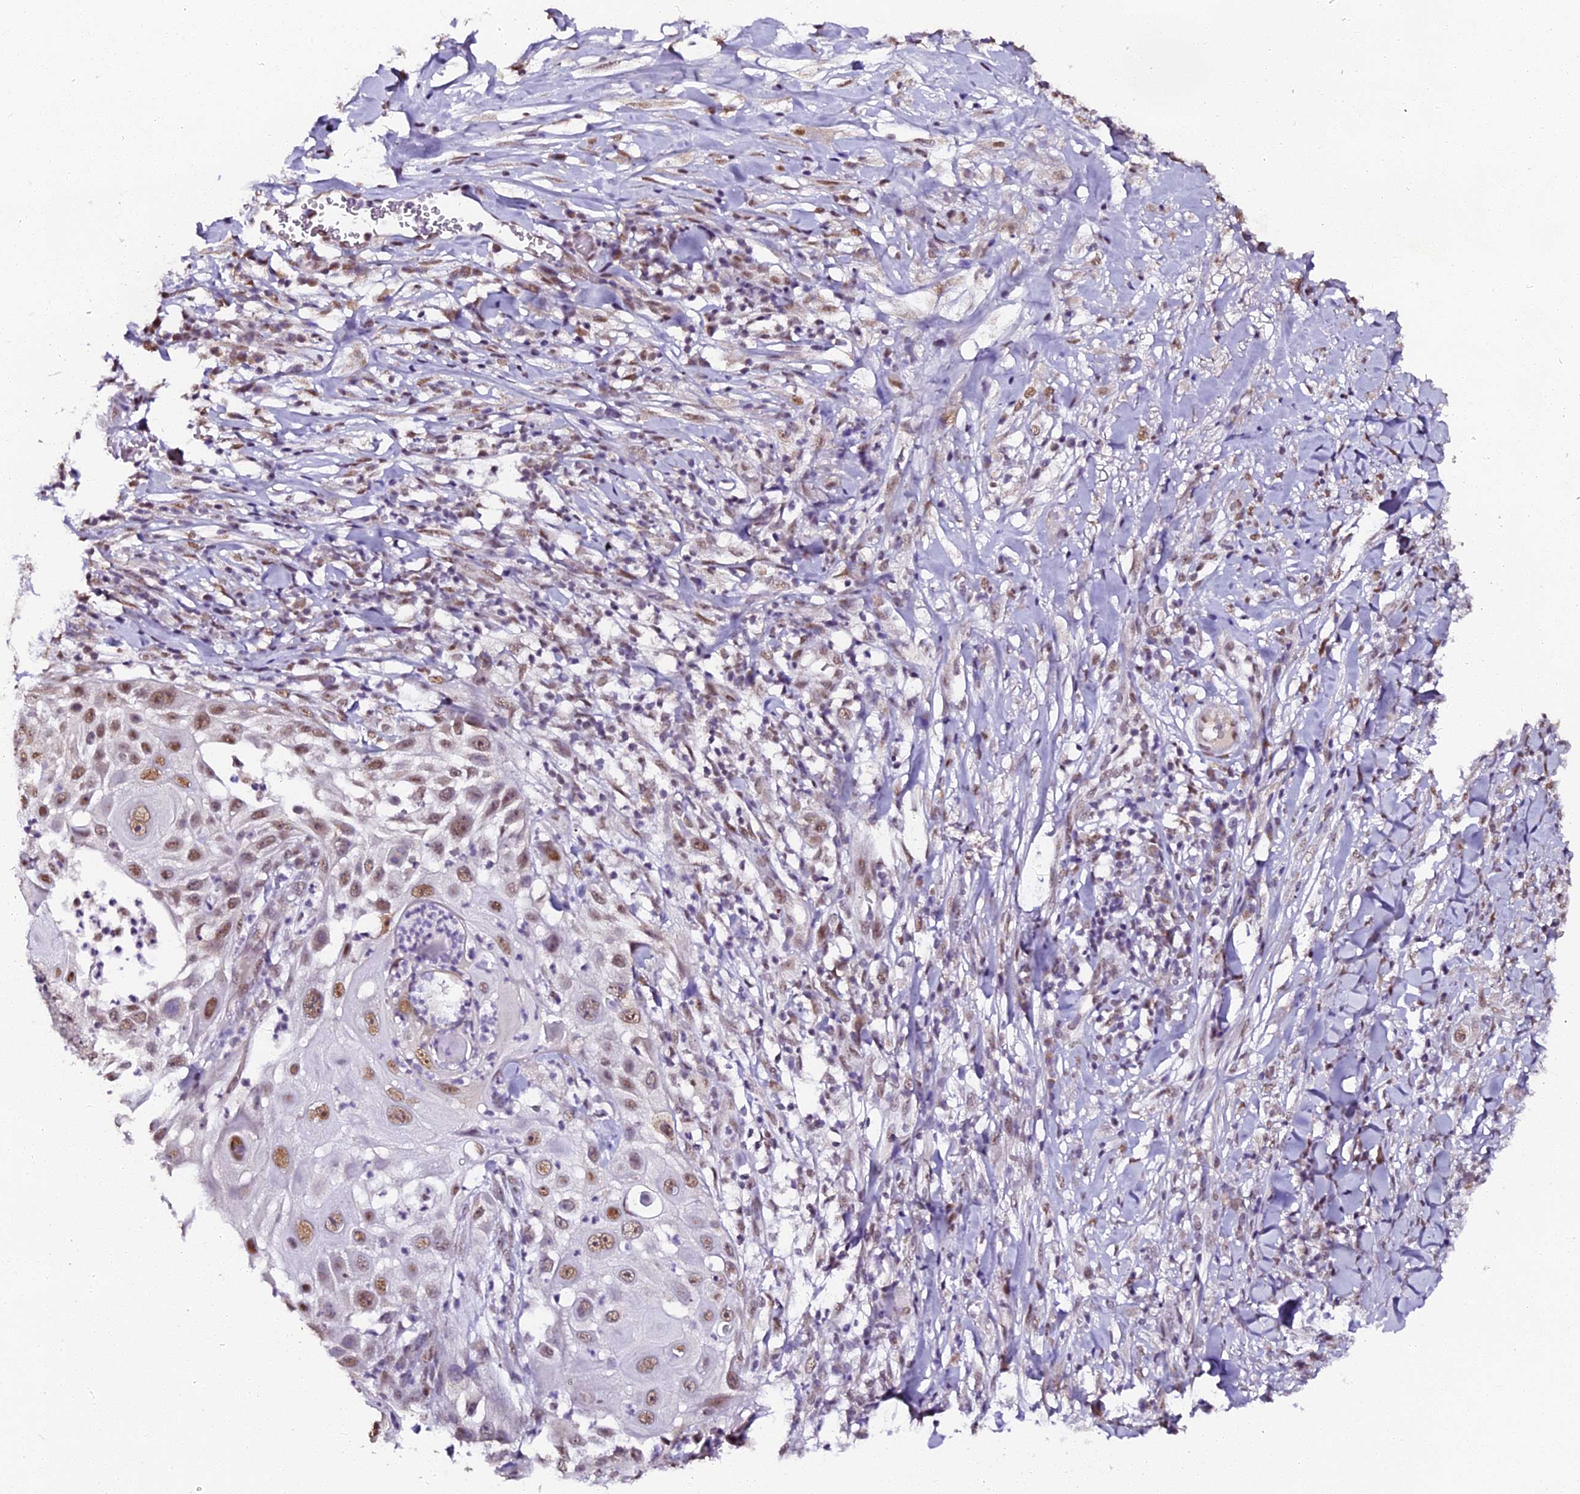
{"staining": {"intensity": "moderate", "quantity": ">75%", "location": "nuclear"}, "tissue": "skin cancer", "cell_type": "Tumor cells", "image_type": "cancer", "snomed": [{"axis": "morphology", "description": "Squamous cell carcinoma, NOS"}, {"axis": "topography", "description": "Skin"}], "caption": "Tumor cells demonstrate medium levels of moderate nuclear staining in approximately >75% of cells in skin cancer. (Stains: DAB (3,3'-diaminobenzidine) in brown, nuclei in blue, Microscopy: brightfield microscopy at high magnification).", "gene": "NCBP1", "patient": {"sex": "female", "age": 44}}